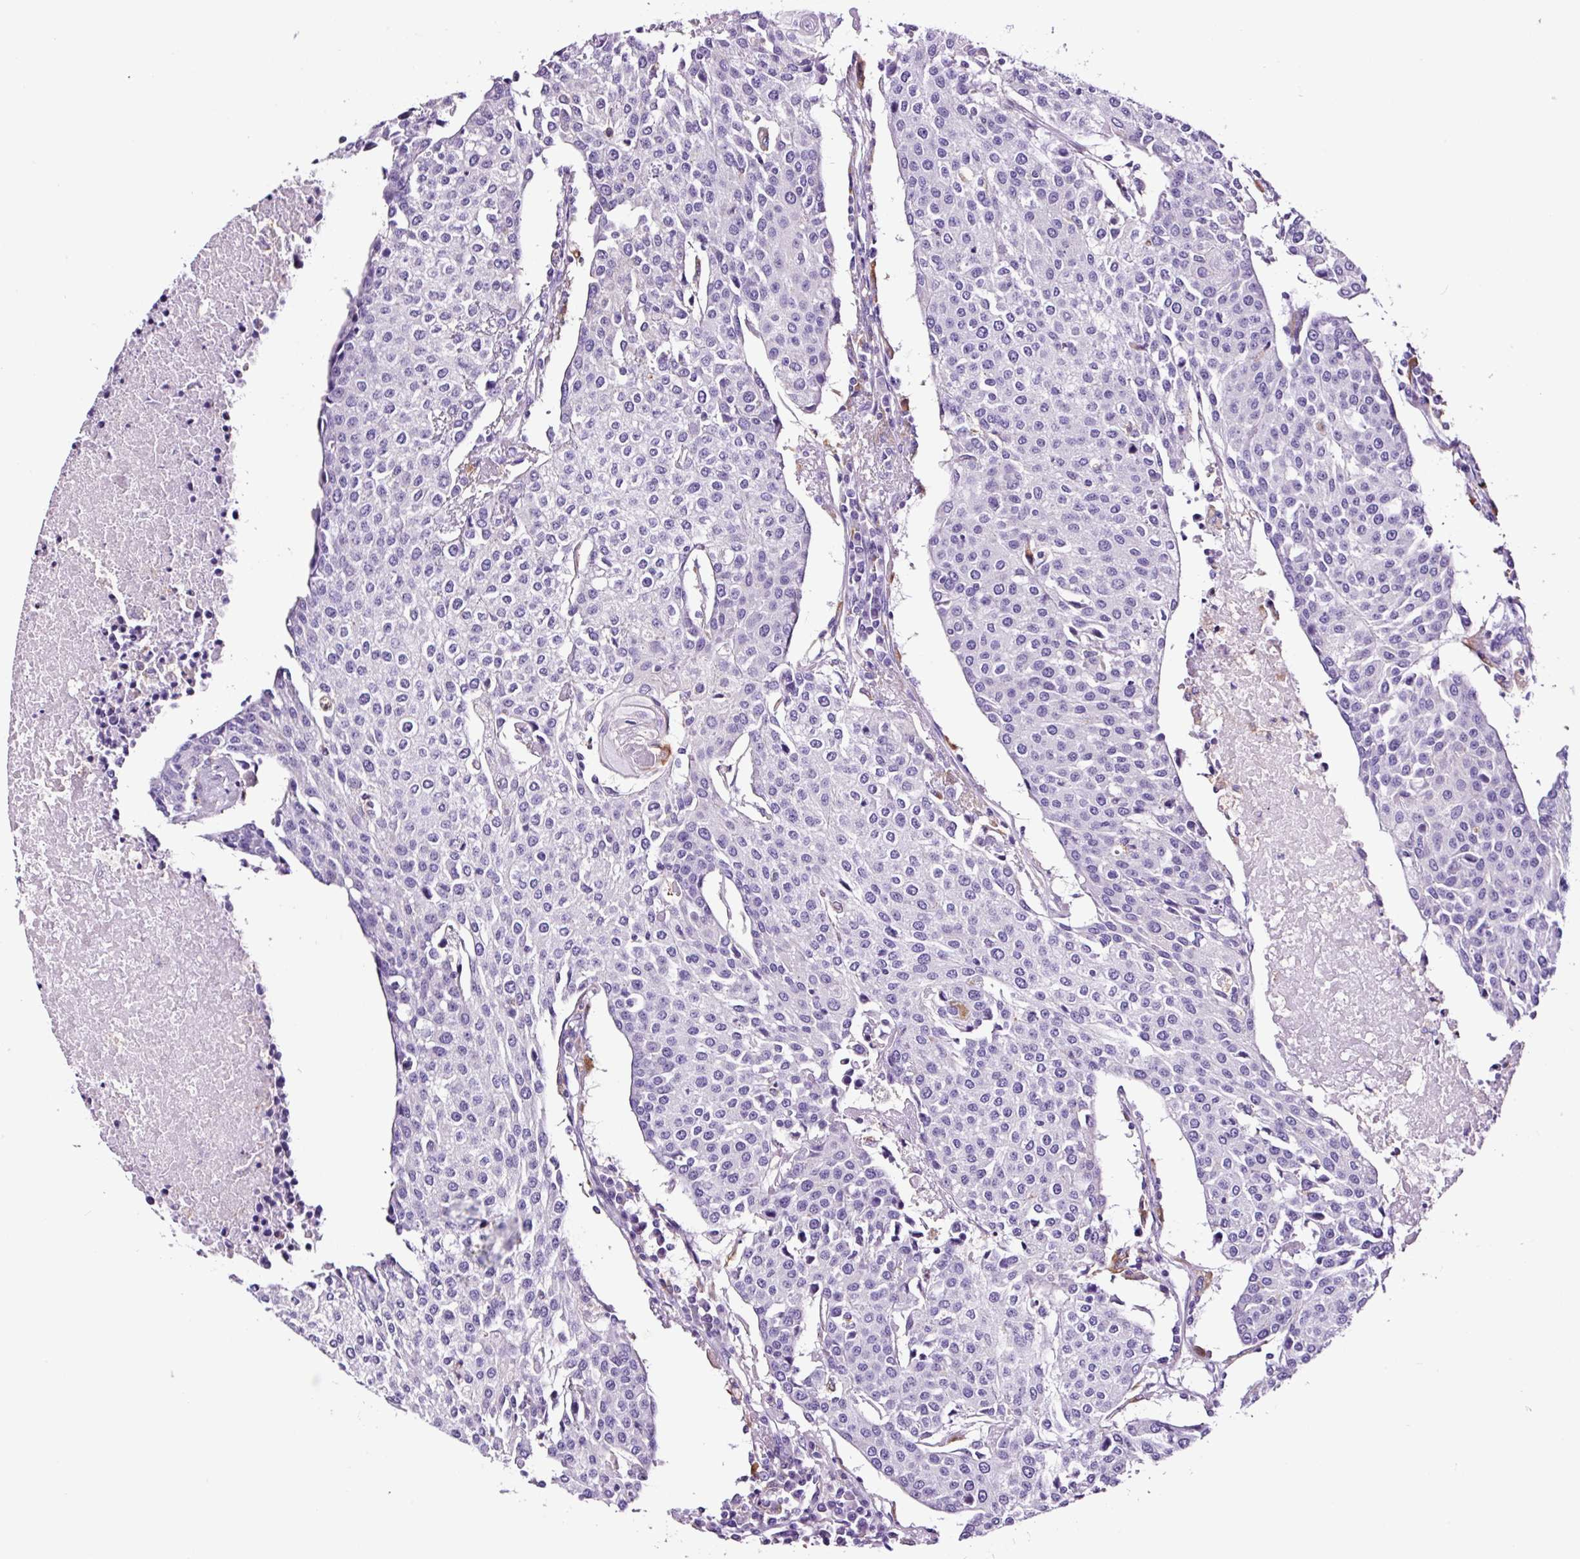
{"staining": {"intensity": "negative", "quantity": "none", "location": "none"}, "tissue": "urothelial cancer", "cell_type": "Tumor cells", "image_type": "cancer", "snomed": [{"axis": "morphology", "description": "Urothelial carcinoma, High grade"}, {"axis": "topography", "description": "Urinary bladder"}], "caption": "The micrograph shows no significant expression in tumor cells of urothelial cancer. (Brightfield microscopy of DAB (3,3'-diaminobenzidine) immunohistochemistry (IHC) at high magnification).", "gene": "FBXL7", "patient": {"sex": "female", "age": 85}}